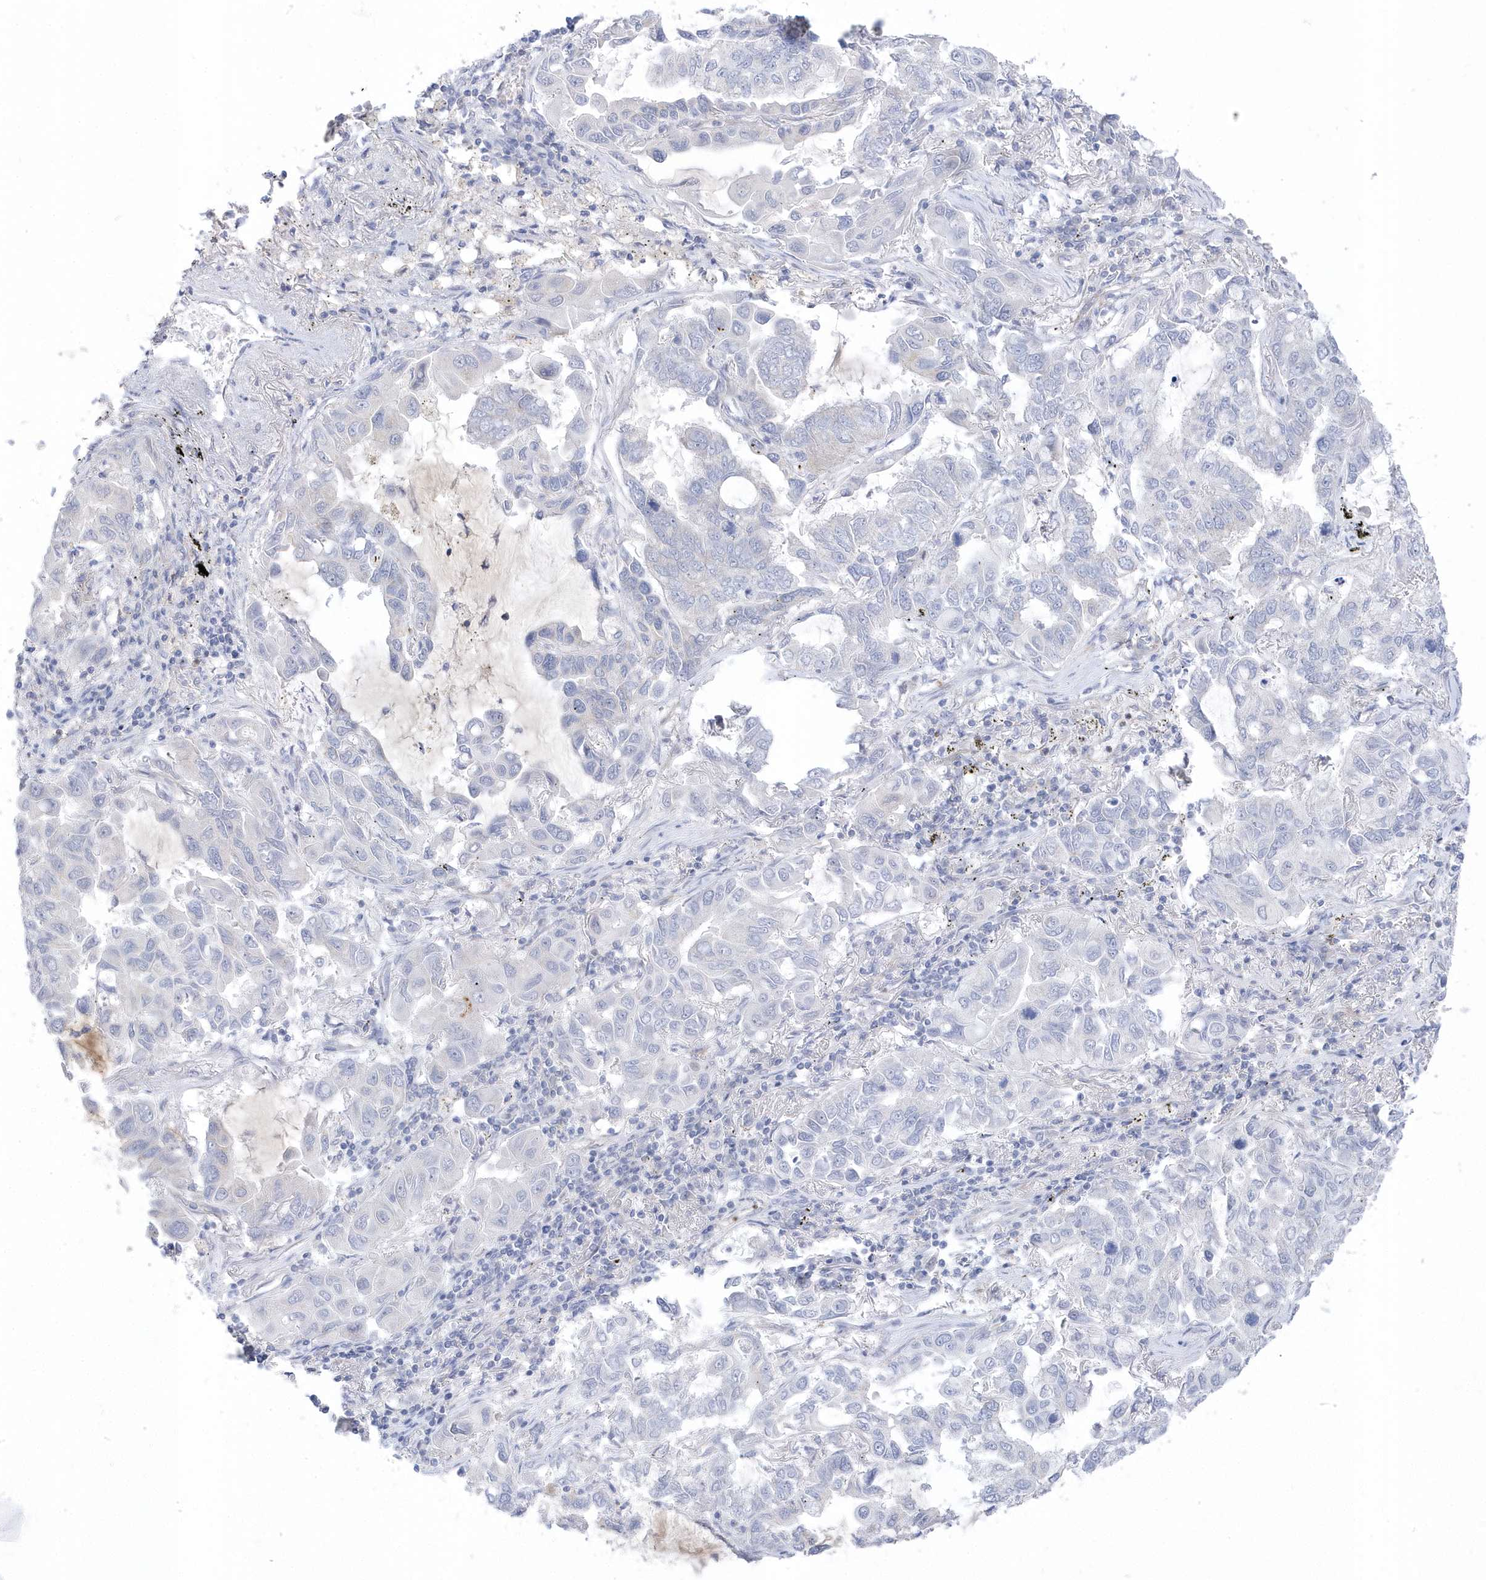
{"staining": {"intensity": "negative", "quantity": "none", "location": "none"}, "tissue": "lung cancer", "cell_type": "Tumor cells", "image_type": "cancer", "snomed": [{"axis": "morphology", "description": "Adenocarcinoma, NOS"}, {"axis": "topography", "description": "Lung"}], "caption": "An immunohistochemistry histopathology image of adenocarcinoma (lung) is shown. There is no staining in tumor cells of adenocarcinoma (lung).", "gene": "ANAPC1", "patient": {"sex": "male", "age": 64}}